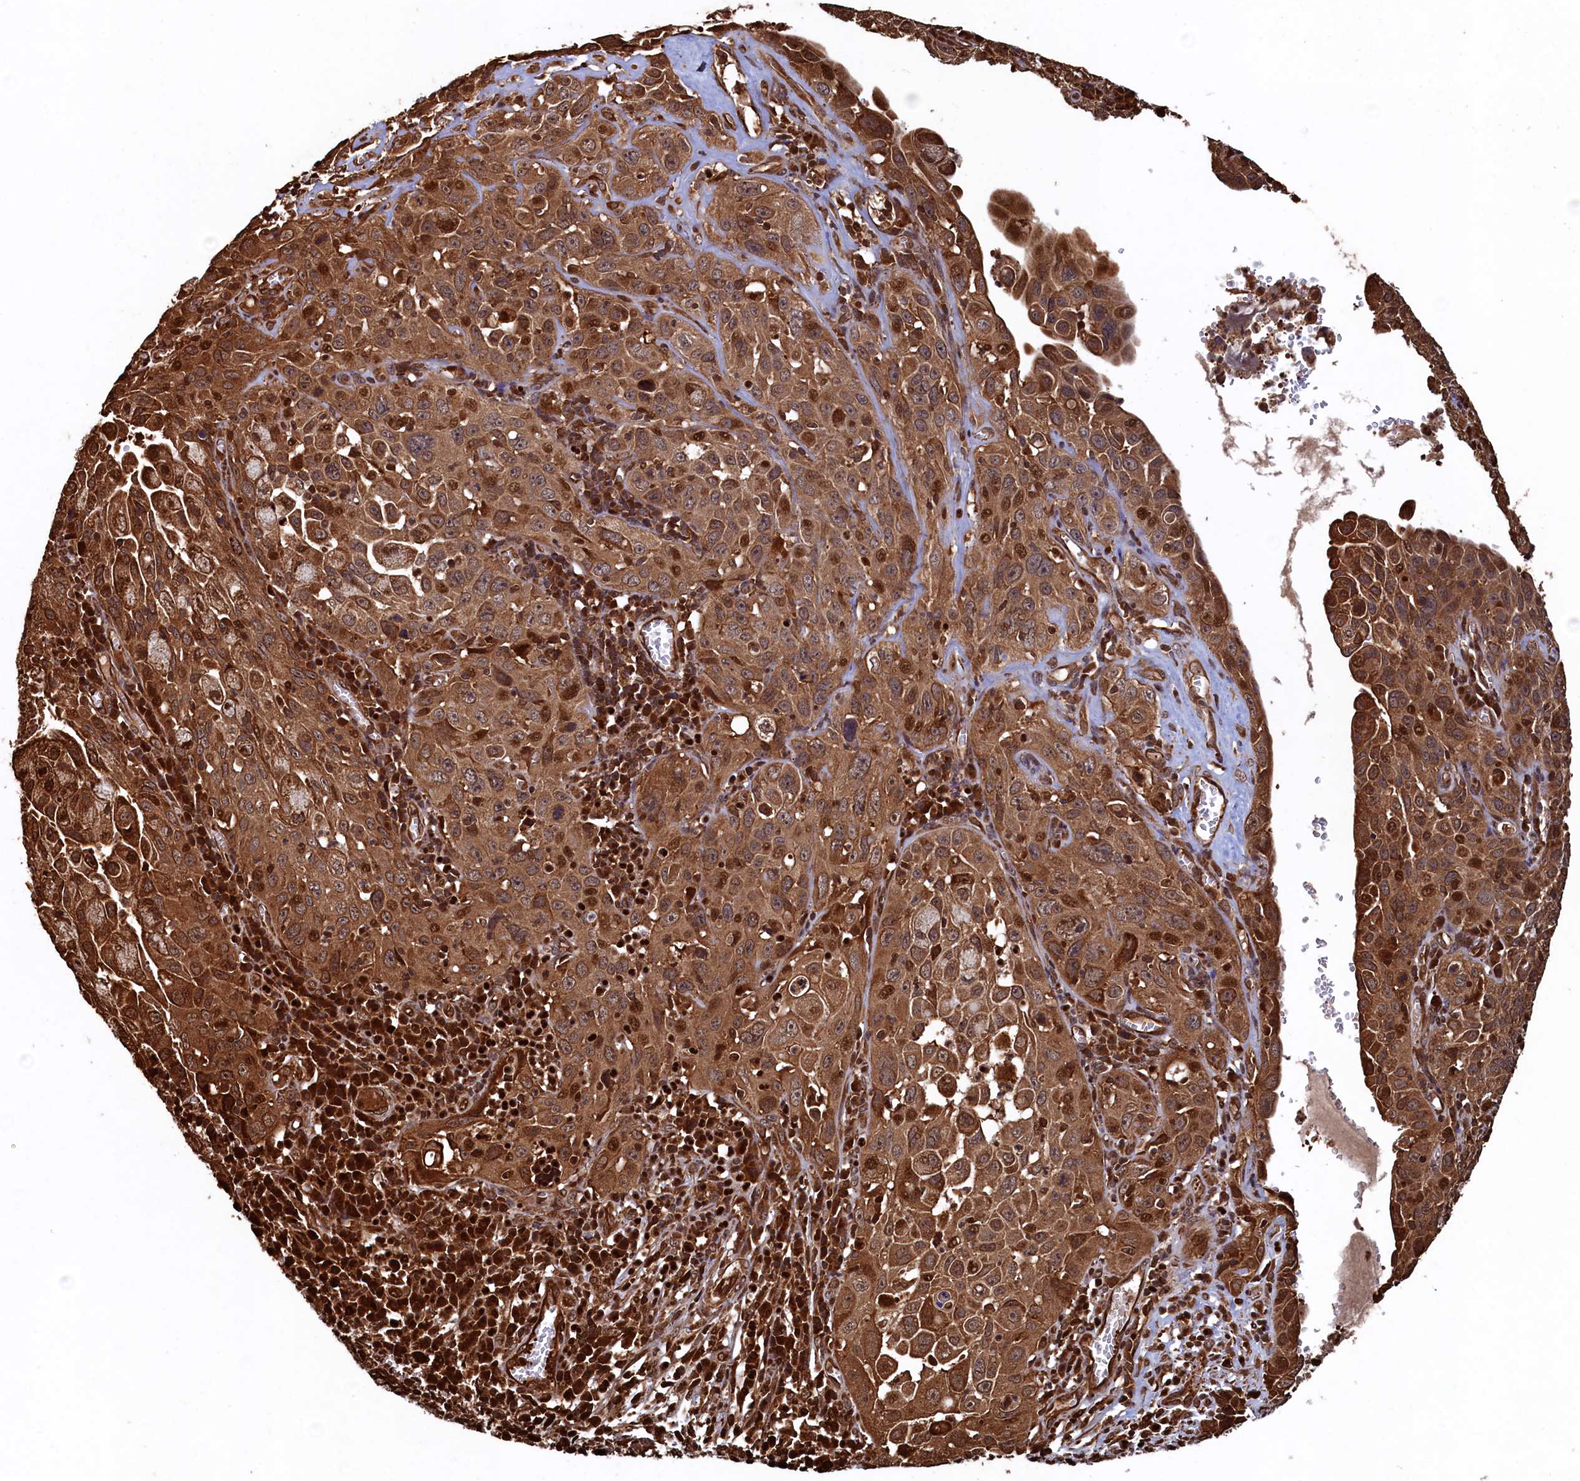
{"staining": {"intensity": "strong", "quantity": "25%-75%", "location": "cytoplasmic/membranous,nuclear"}, "tissue": "cervical cancer", "cell_type": "Tumor cells", "image_type": "cancer", "snomed": [{"axis": "morphology", "description": "Squamous cell carcinoma, NOS"}, {"axis": "topography", "description": "Cervix"}], "caption": "Cervical cancer stained for a protein (brown) displays strong cytoplasmic/membranous and nuclear positive expression in approximately 25%-75% of tumor cells.", "gene": "PIGN", "patient": {"sex": "female", "age": 42}}